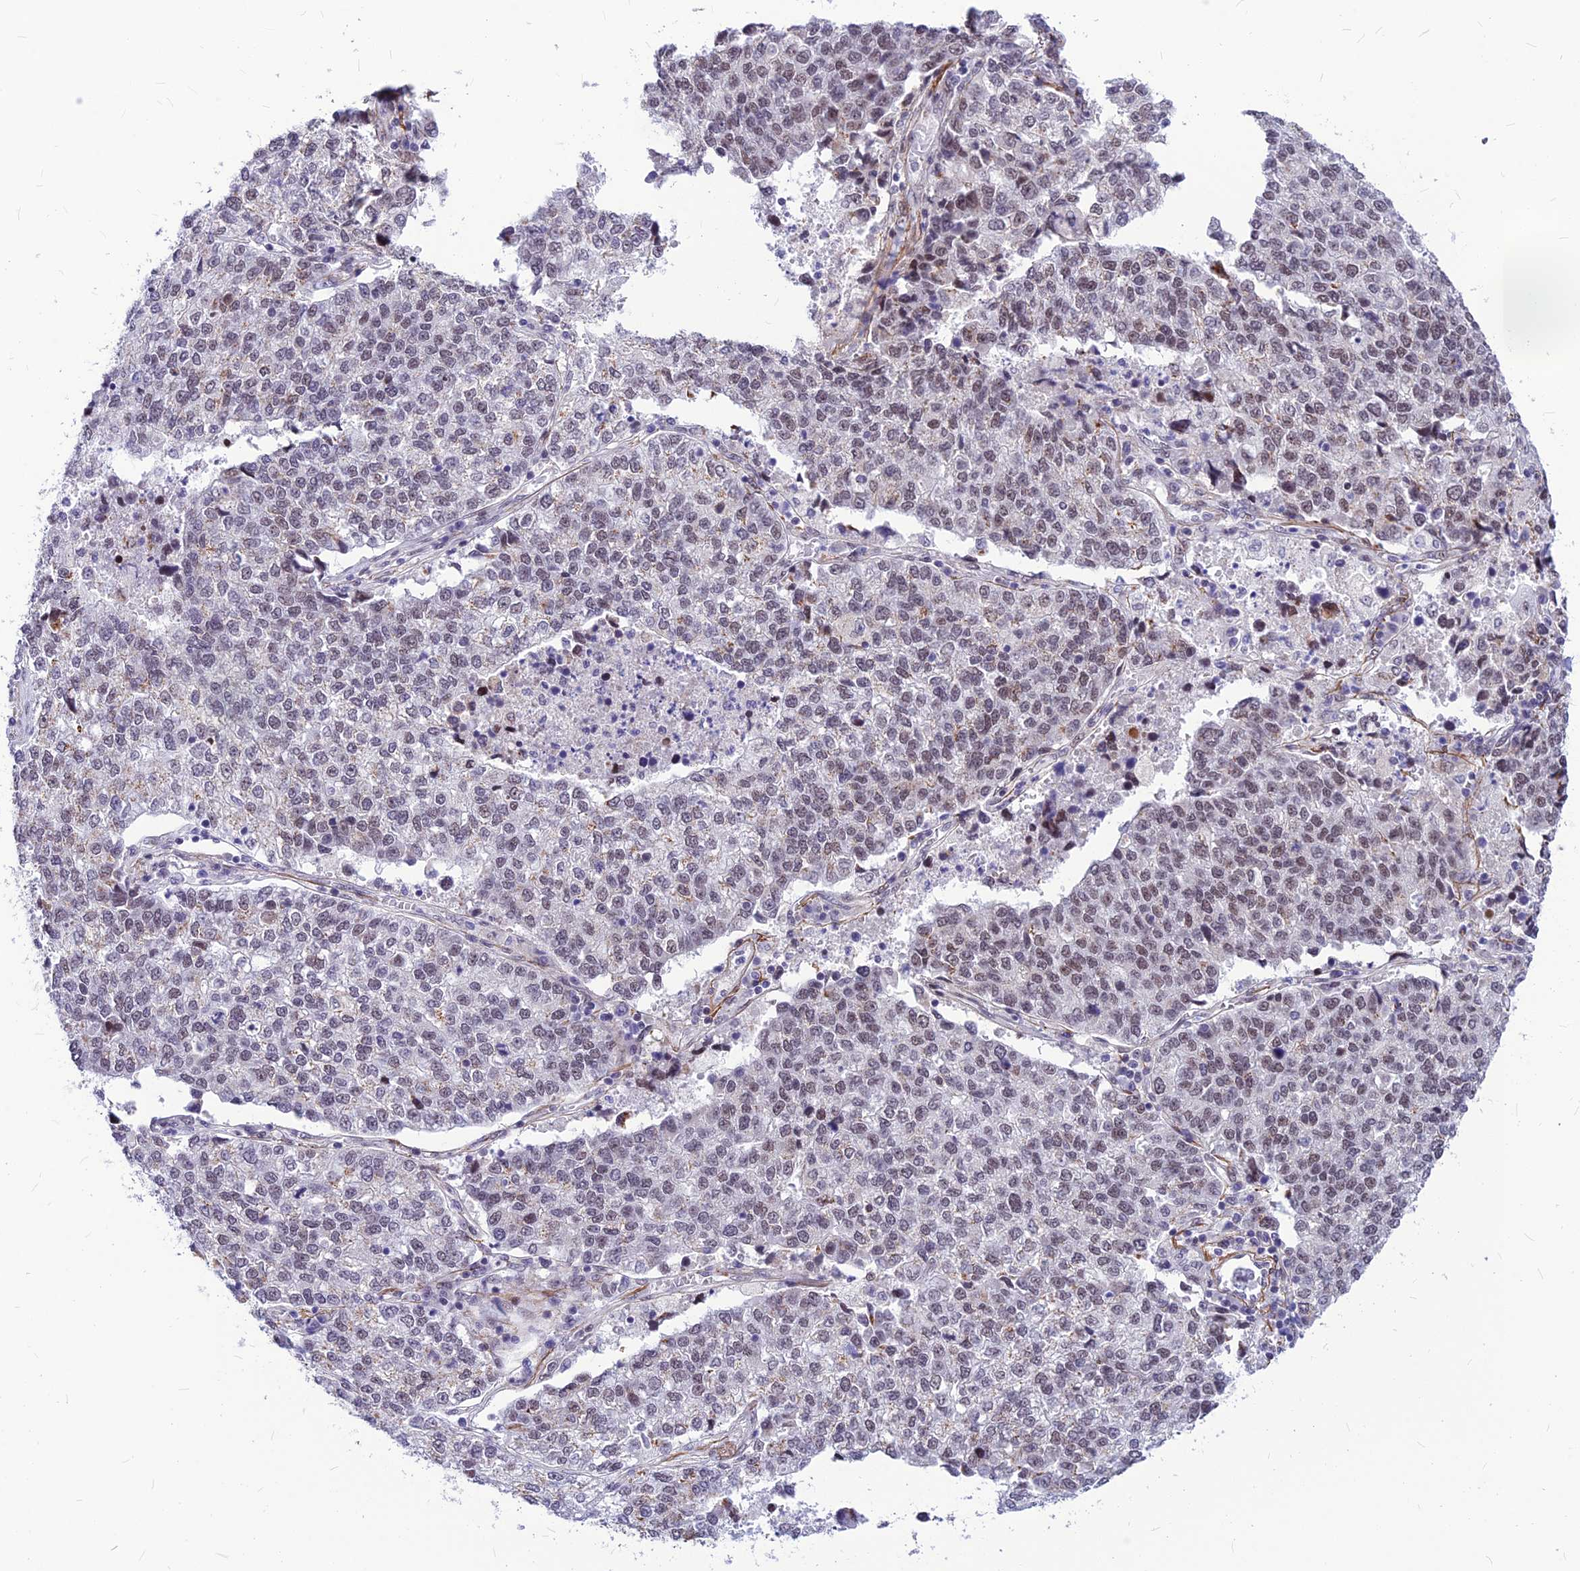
{"staining": {"intensity": "weak", "quantity": "25%-75%", "location": "nuclear"}, "tissue": "lung cancer", "cell_type": "Tumor cells", "image_type": "cancer", "snomed": [{"axis": "morphology", "description": "Adenocarcinoma, NOS"}, {"axis": "topography", "description": "Lung"}], "caption": "Human lung cancer (adenocarcinoma) stained for a protein (brown) exhibits weak nuclear positive expression in about 25%-75% of tumor cells.", "gene": "KCTD13", "patient": {"sex": "male", "age": 49}}